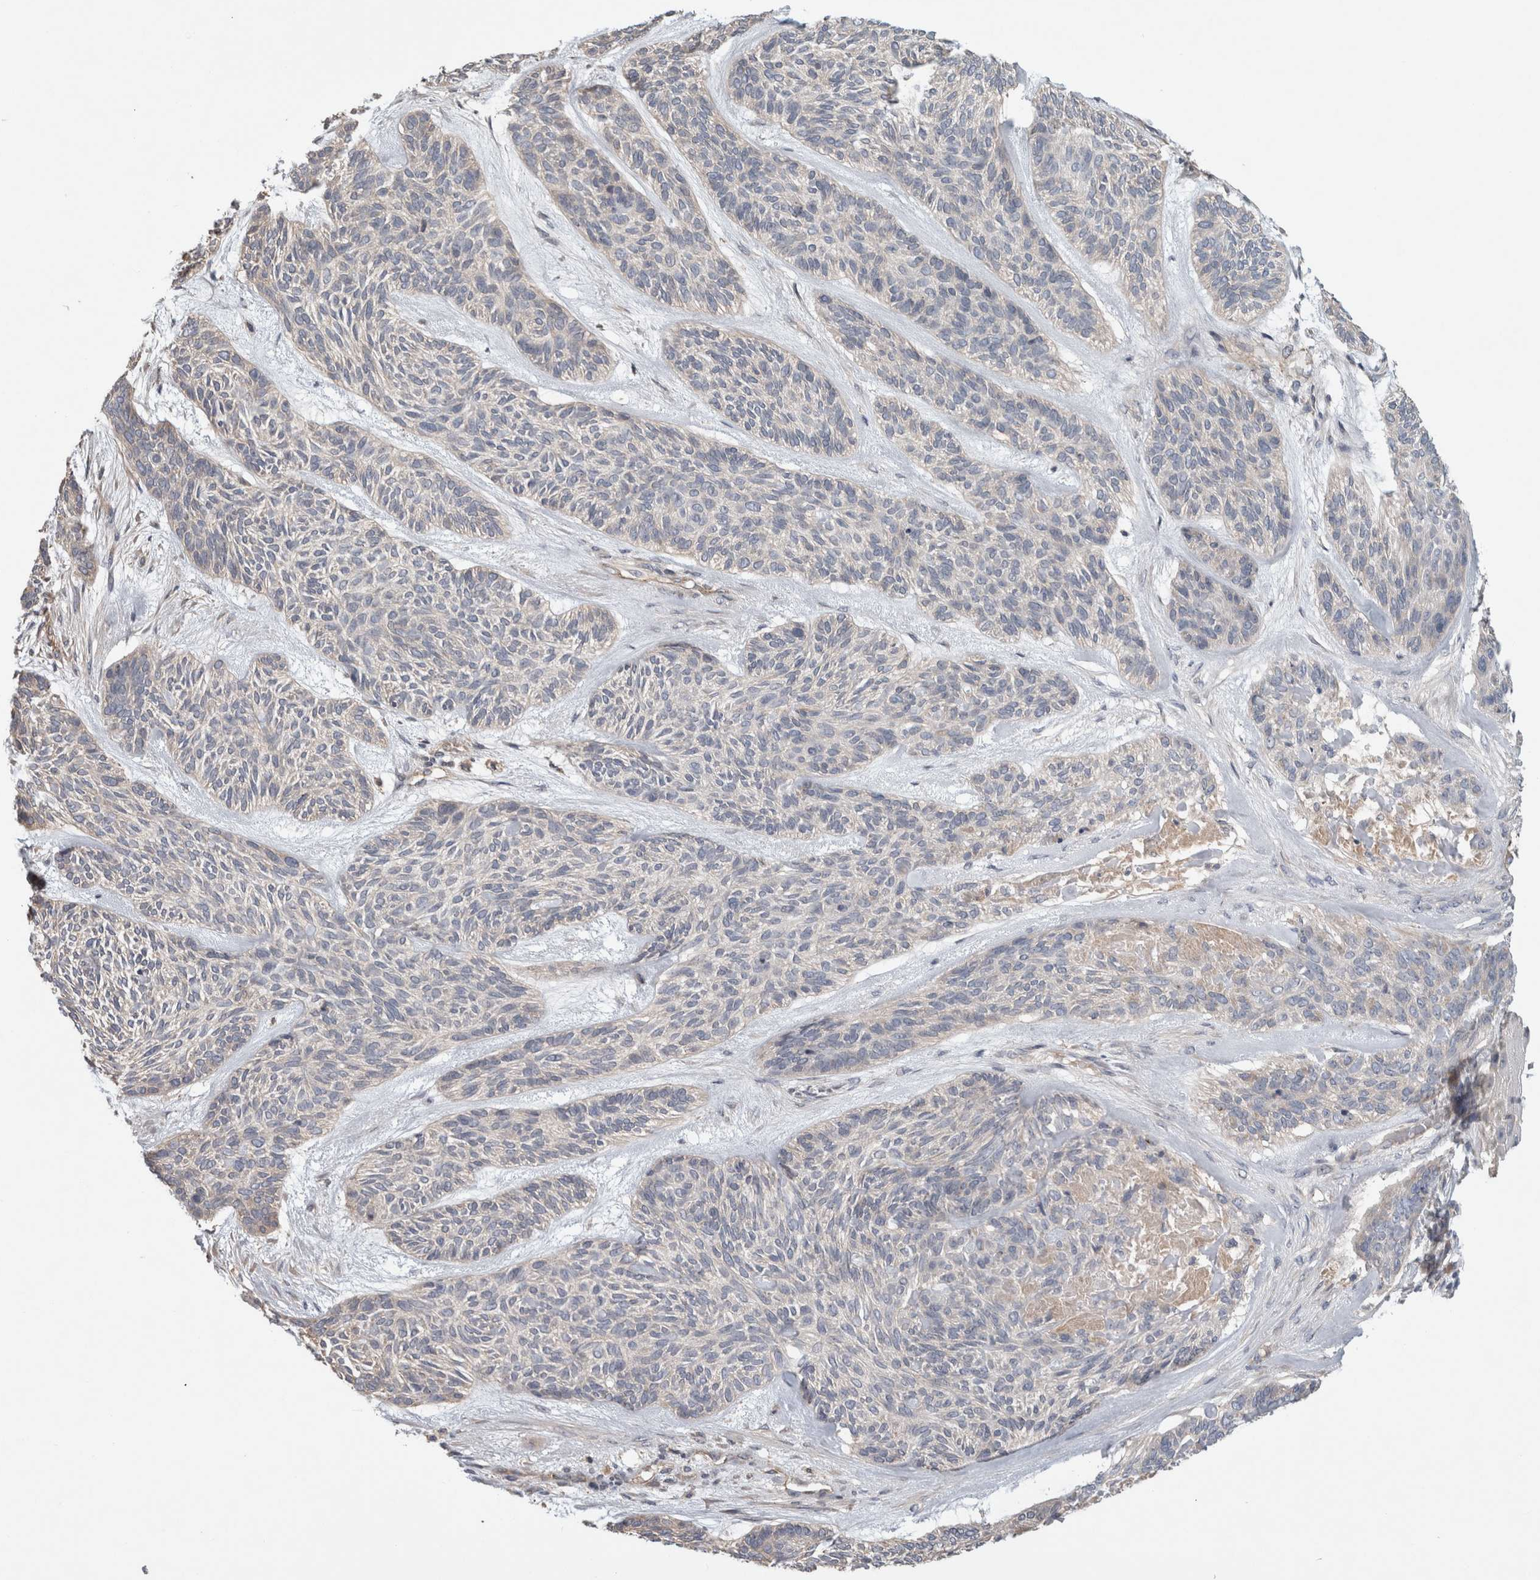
{"staining": {"intensity": "negative", "quantity": "none", "location": "none"}, "tissue": "skin cancer", "cell_type": "Tumor cells", "image_type": "cancer", "snomed": [{"axis": "morphology", "description": "Basal cell carcinoma"}, {"axis": "topography", "description": "Skin"}], "caption": "An IHC image of skin basal cell carcinoma is shown. There is no staining in tumor cells of skin basal cell carcinoma.", "gene": "TARBP1", "patient": {"sex": "male", "age": 55}}